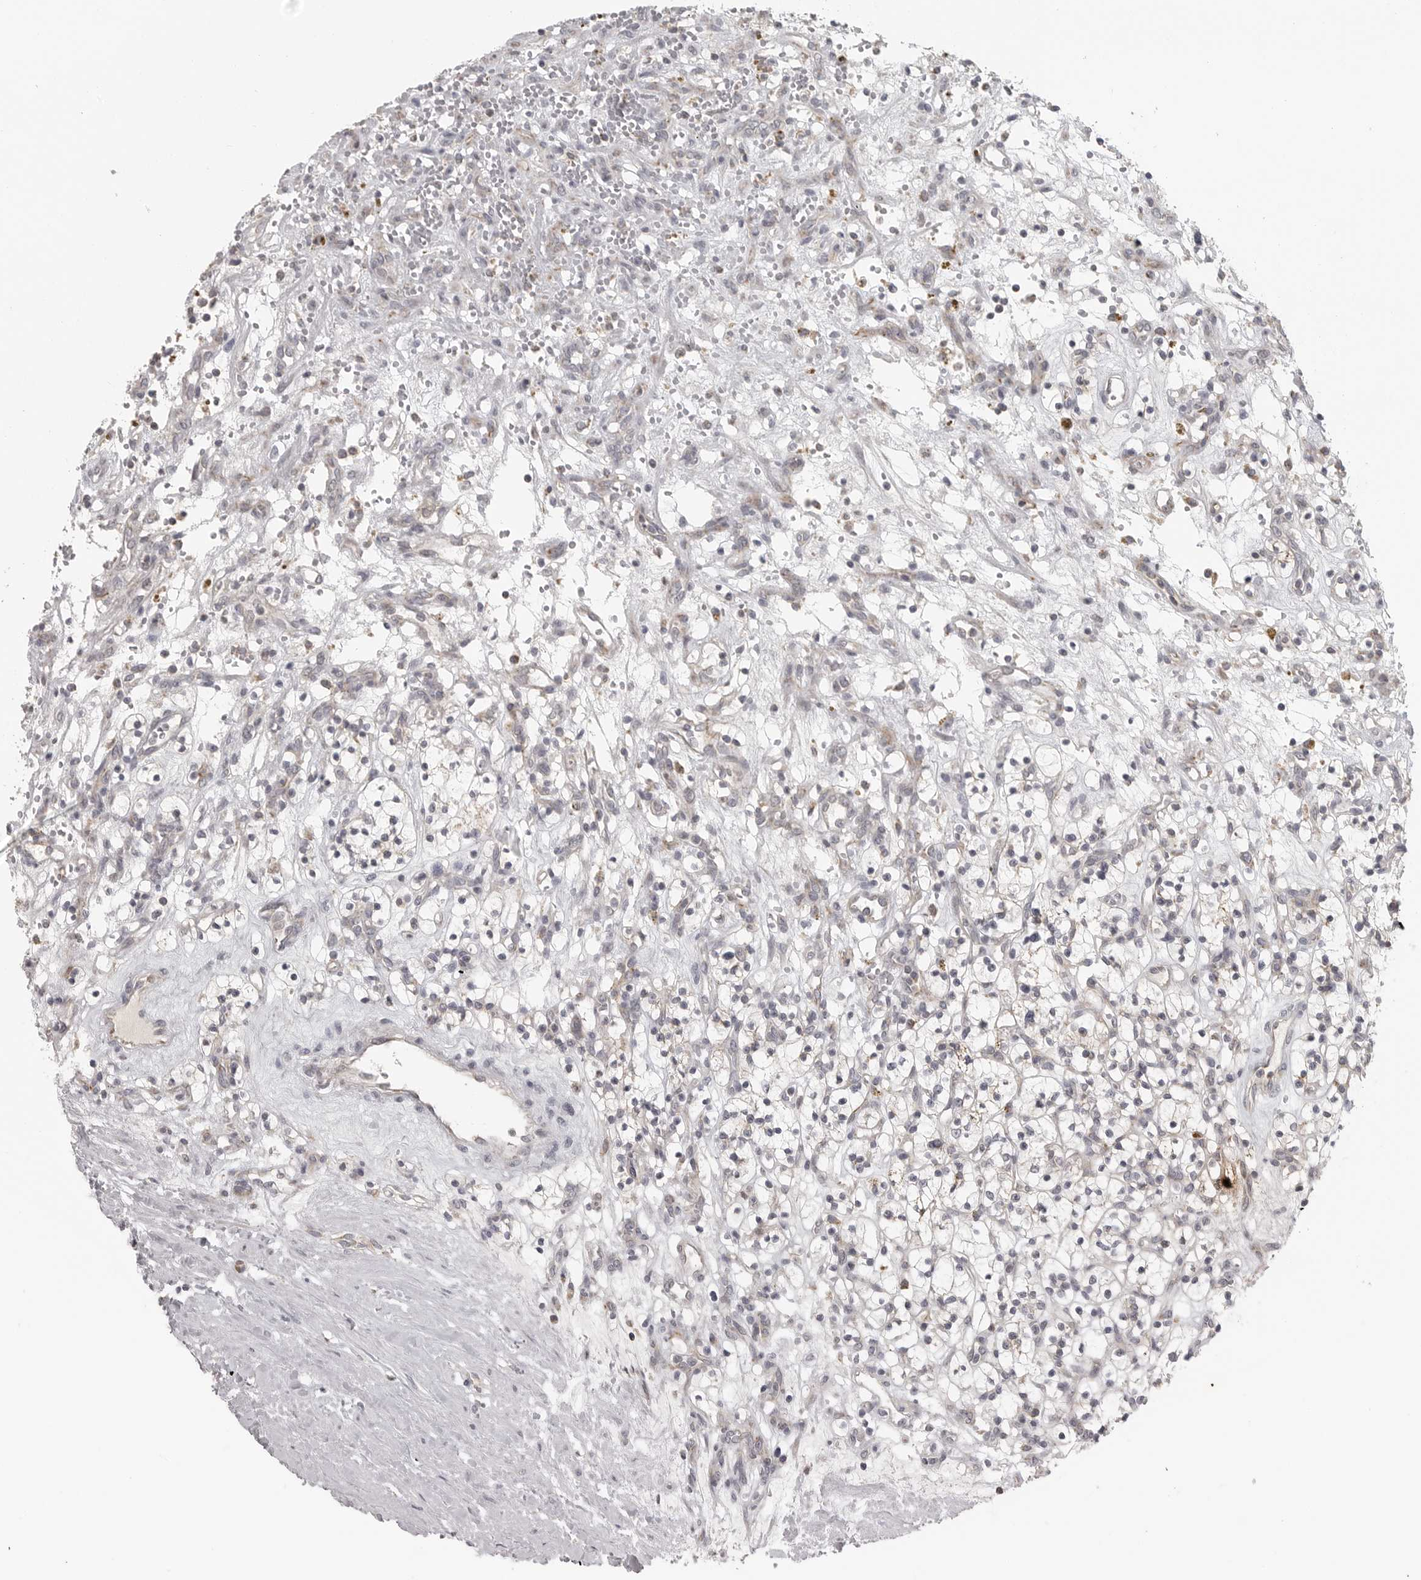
{"staining": {"intensity": "negative", "quantity": "none", "location": "none"}, "tissue": "renal cancer", "cell_type": "Tumor cells", "image_type": "cancer", "snomed": [{"axis": "morphology", "description": "Adenocarcinoma, NOS"}, {"axis": "topography", "description": "Kidney"}], "caption": "Tumor cells show no significant protein expression in renal adenocarcinoma. (DAB IHC visualized using brightfield microscopy, high magnification).", "gene": "RXFP3", "patient": {"sex": "female", "age": 57}}